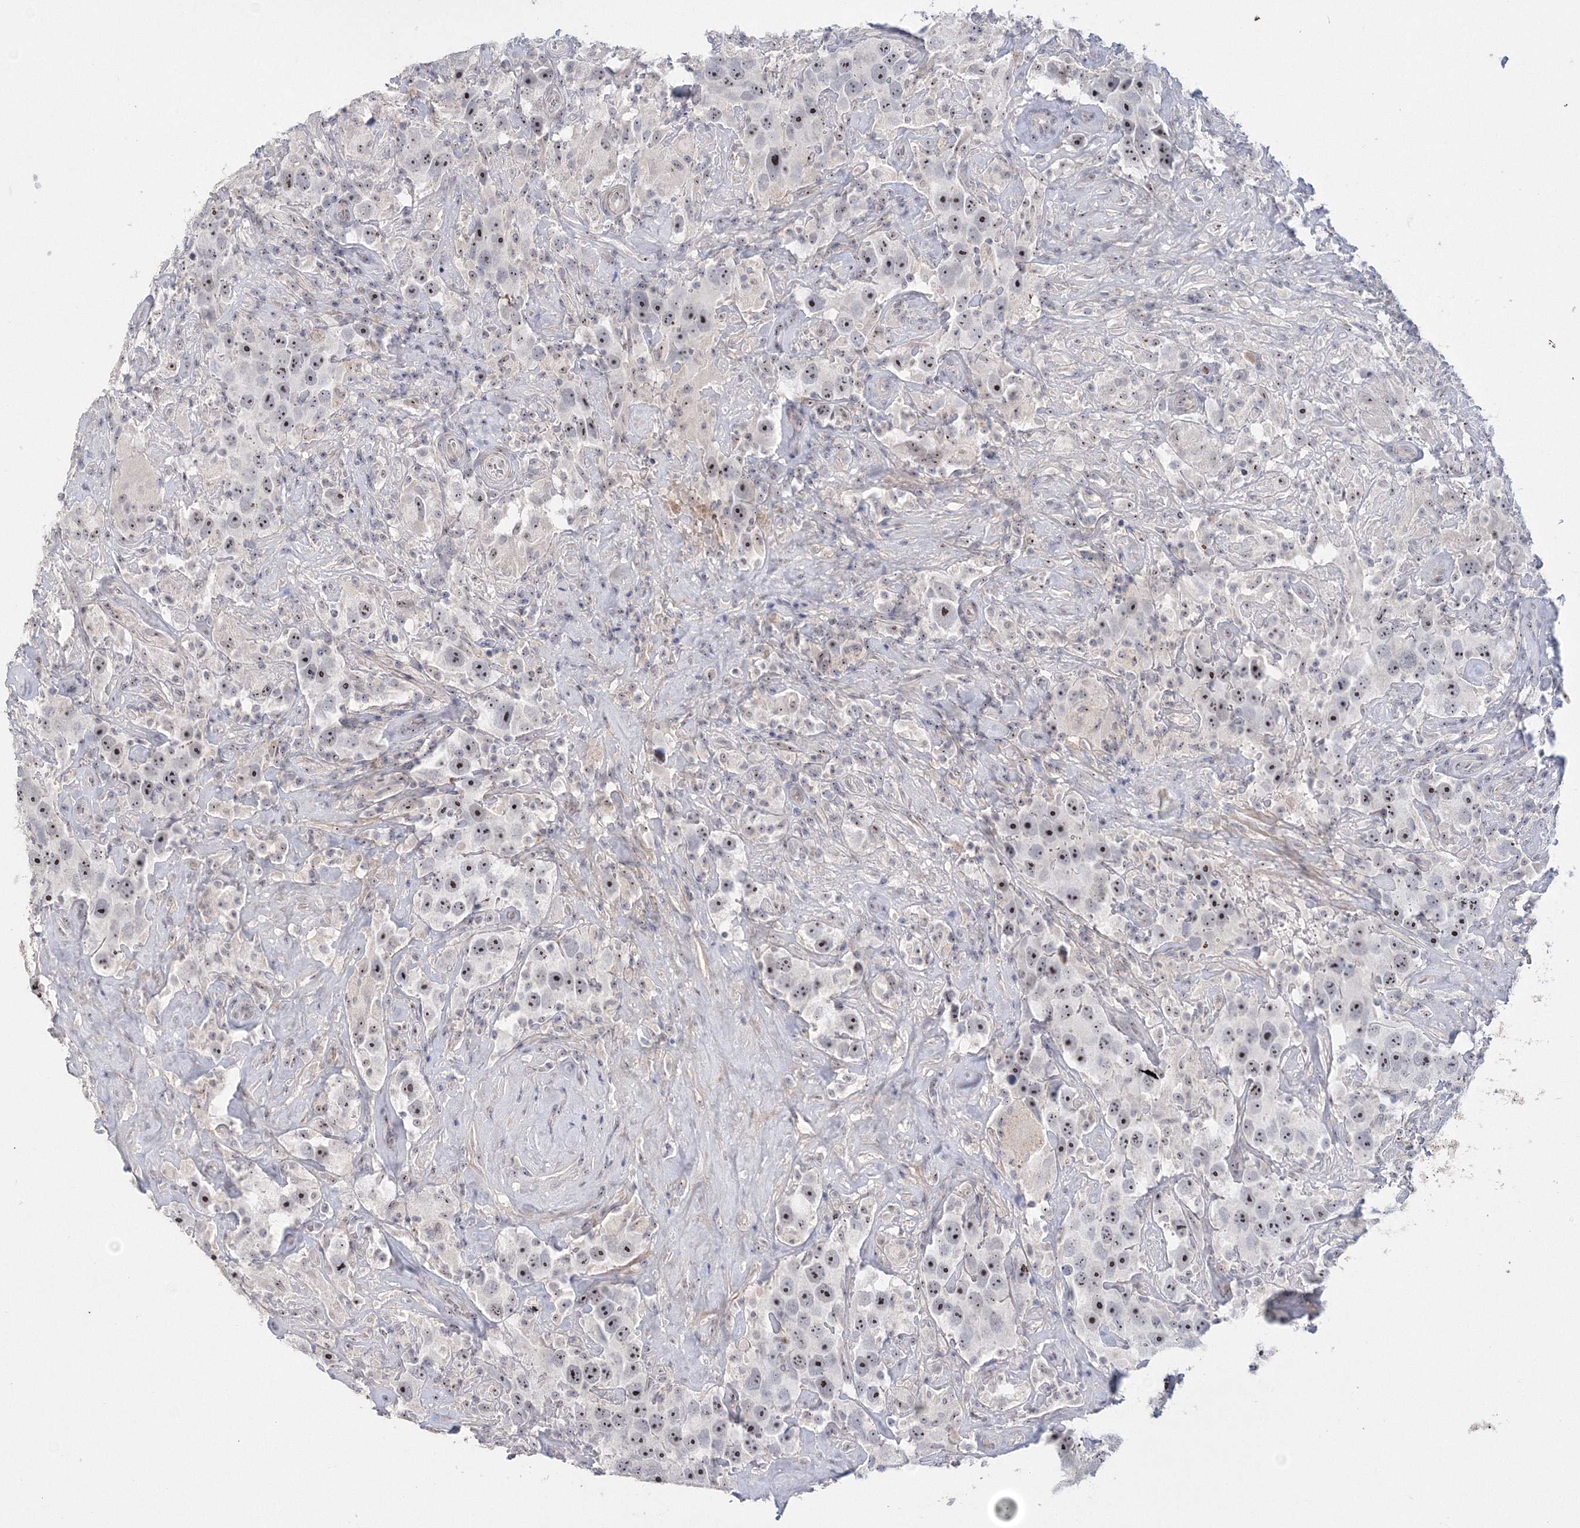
{"staining": {"intensity": "moderate", "quantity": ">75%", "location": "nuclear"}, "tissue": "testis cancer", "cell_type": "Tumor cells", "image_type": "cancer", "snomed": [{"axis": "morphology", "description": "Seminoma, NOS"}, {"axis": "topography", "description": "Testis"}], "caption": "Immunohistochemical staining of human testis cancer (seminoma) demonstrates medium levels of moderate nuclear positivity in about >75% of tumor cells.", "gene": "SIRT7", "patient": {"sex": "male", "age": 49}}